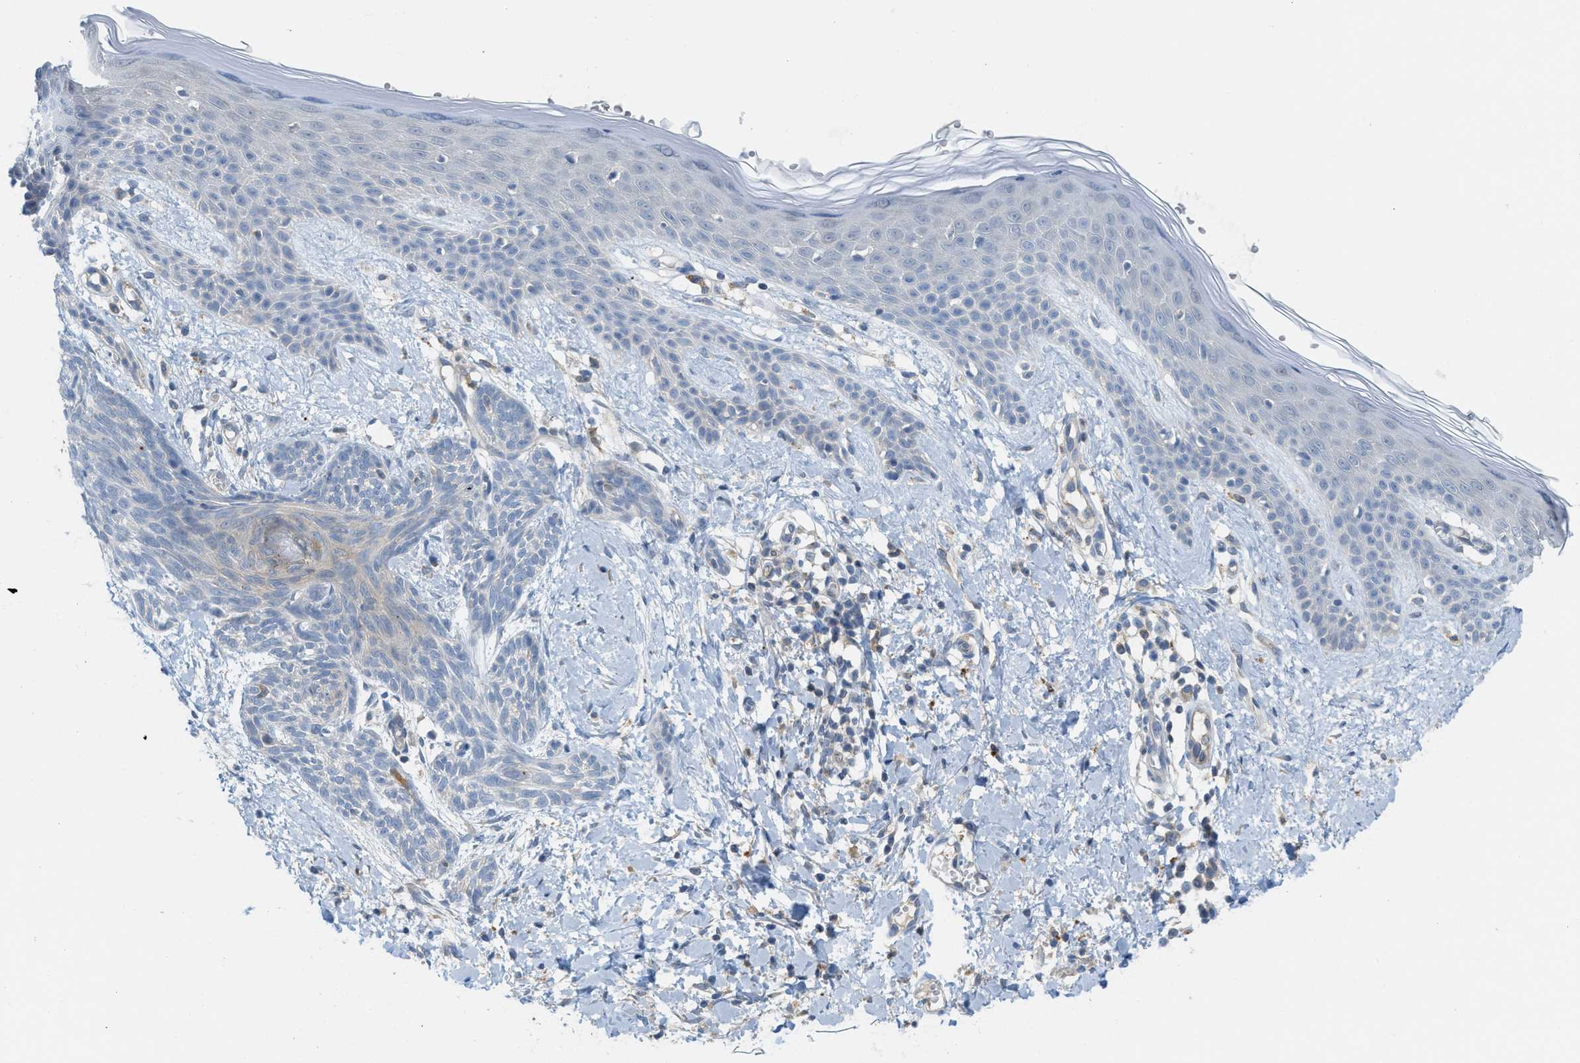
{"staining": {"intensity": "negative", "quantity": "none", "location": "none"}, "tissue": "skin cancer", "cell_type": "Tumor cells", "image_type": "cancer", "snomed": [{"axis": "morphology", "description": "Basal cell carcinoma"}, {"axis": "topography", "description": "Skin"}], "caption": "Protein analysis of basal cell carcinoma (skin) demonstrates no significant positivity in tumor cells.", "gene": "CSTB", "patient": {"sex": "female", "age": 59}}